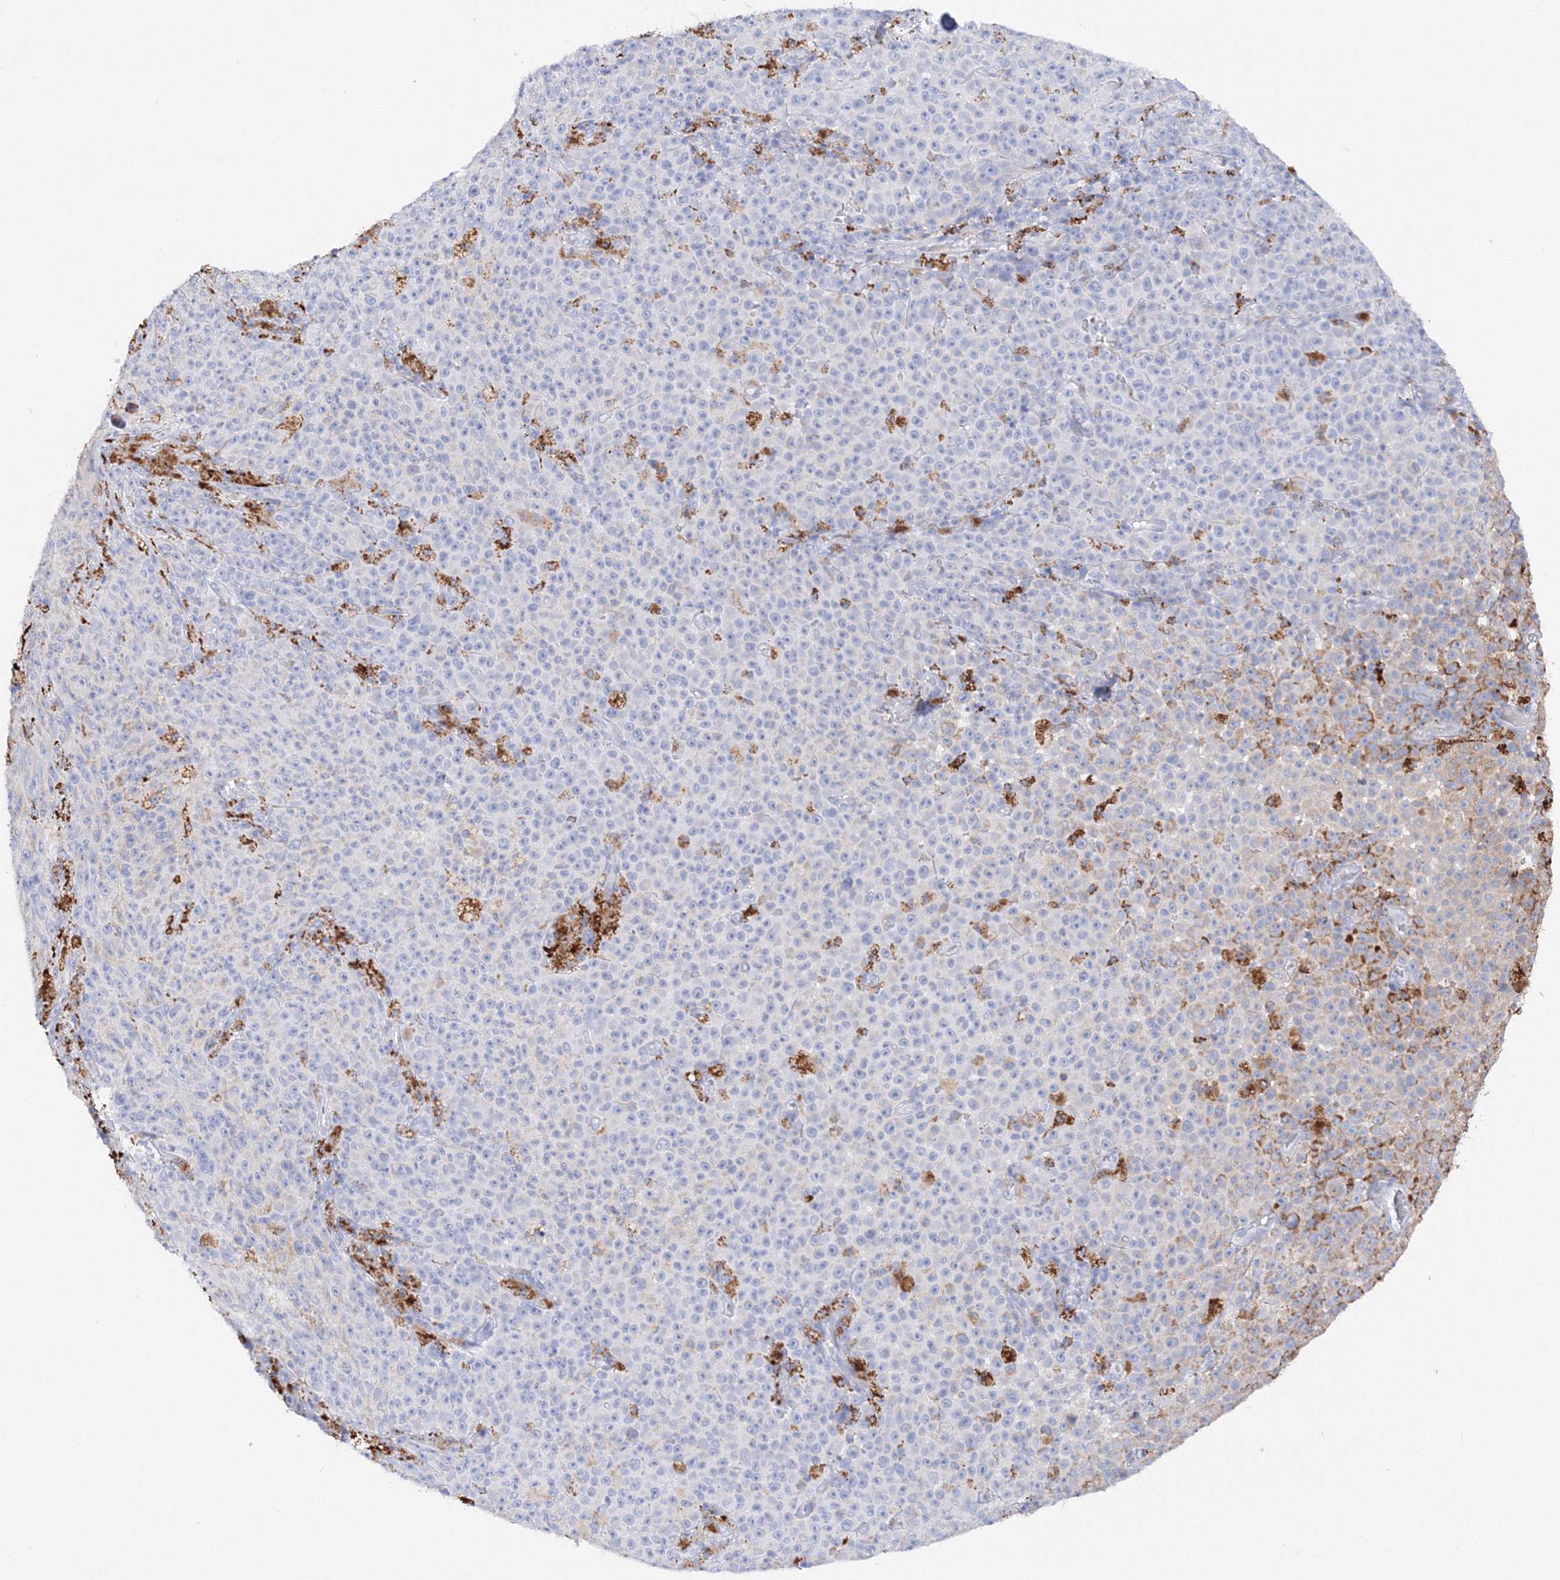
{"staining": {"intensity": "negative", "quantity": "none", "location": "none"}, "tissue": "melanoma", "cell_type": "Tumor cells", "image_type": "cancer", "snomed": [{"axis": "morphology", "description": "Malignant melanoma, NOS"}, {"axis": "topography", "description": "Skin"}], "caption": "High power microscopy histopathology image of an IHC micrograph of malignant melanoma, revealing no significant expression in tumor cells.", "gene": "MERTK", "patient": {"sex": "female", "age": 82}}